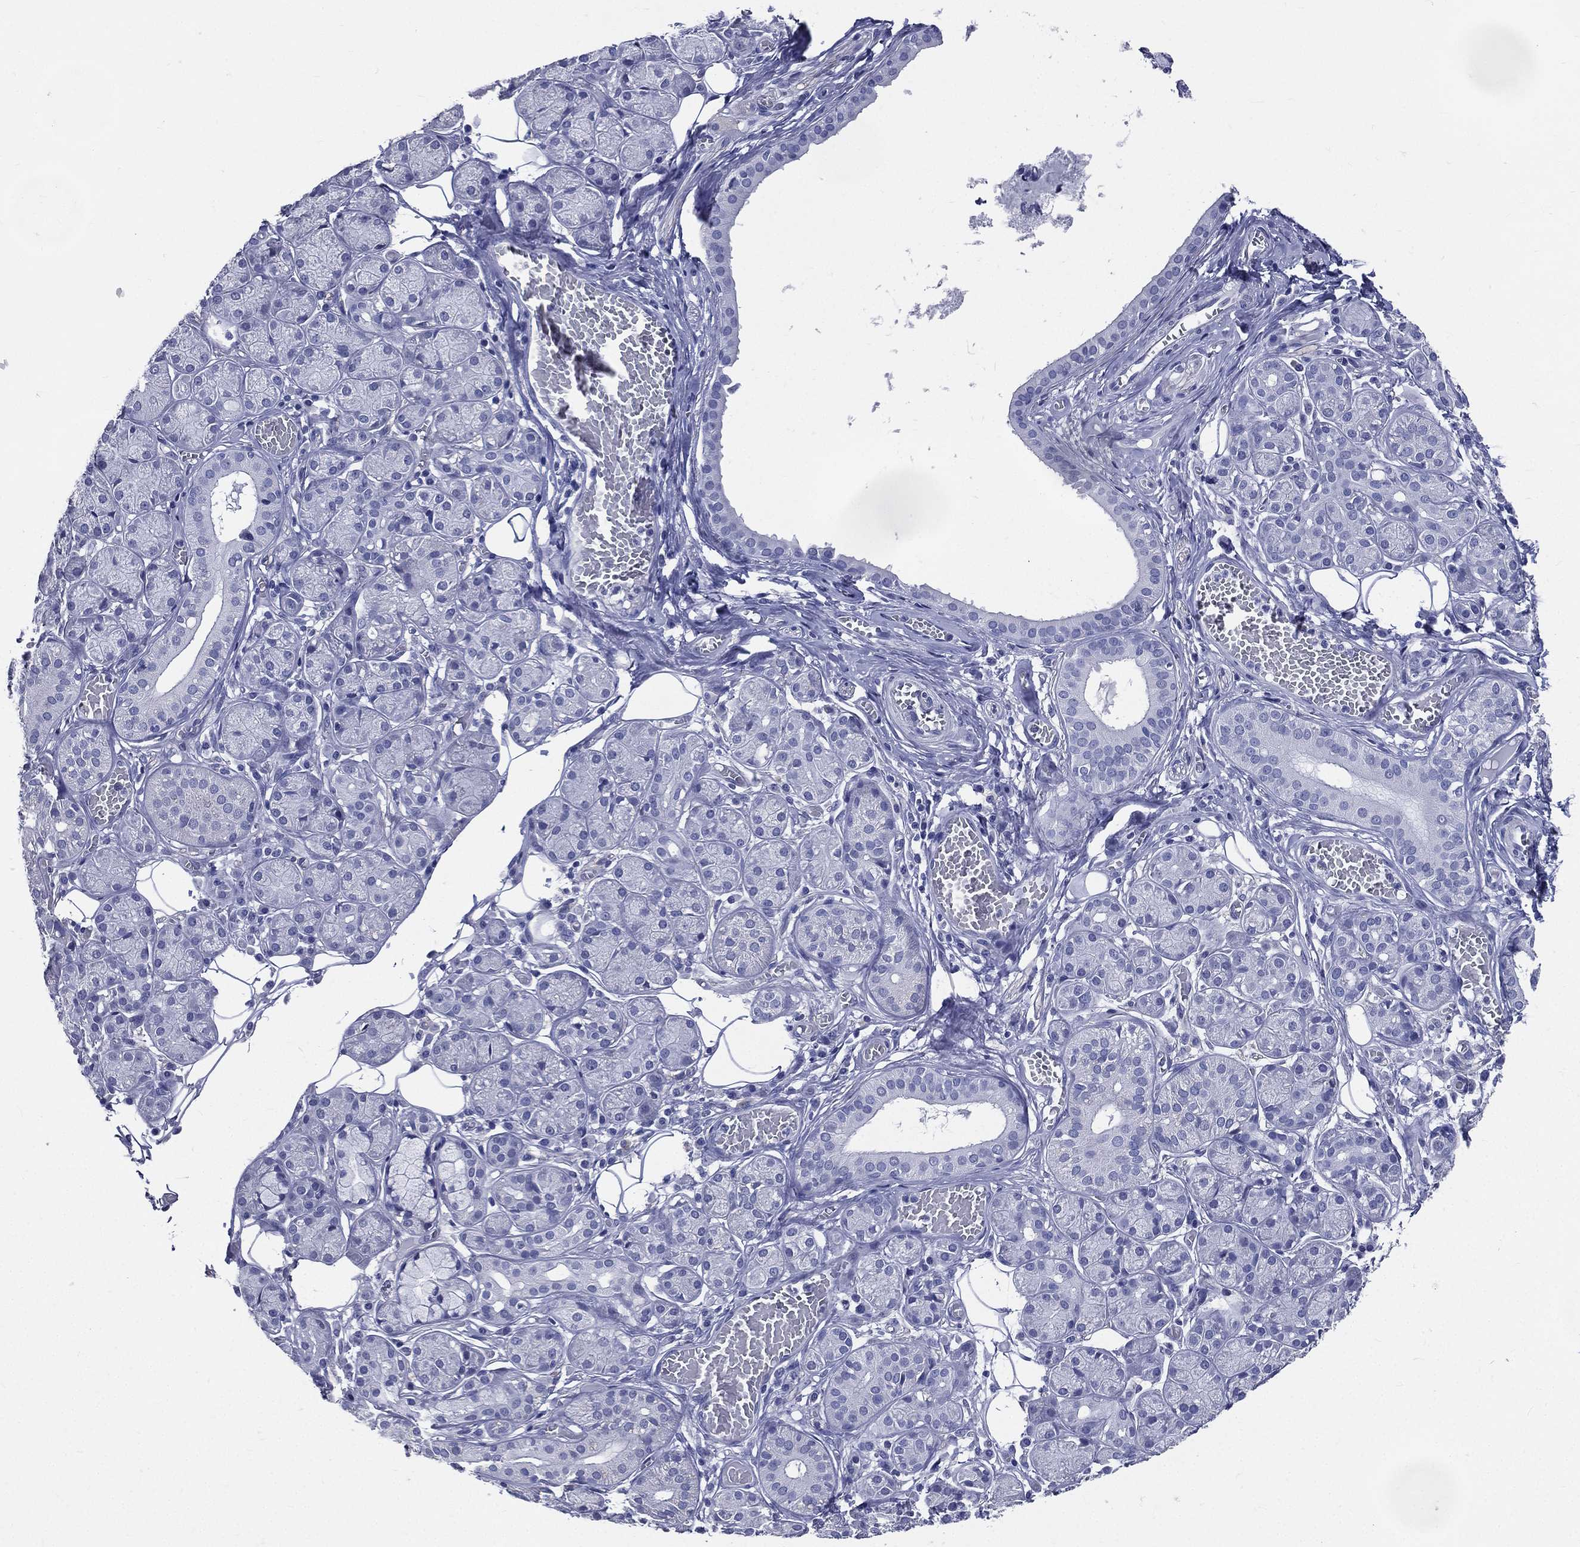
{"staining": {"intensity": "negative", "quantity": "none", "location": "none"}, "tissue": "salivary gland", "cell_type": "Glandular cells", "image_type": "normal", "snomed": [{"axis": "morphology", "description": "Normal tissue, NOS"}, {"axis": "topography", "description": "Salivary gland"}, {"axis": "topography", "description": "Peripheral nerve tissue"}], "caption": "This photomicrograph is of benign salivary gland stained with immunohistochemistry (IHC) to label a protein in brown with the nuclei are counter-stained blue. There is no positivity in glandular cells. The staining was performed using DAB (3,3'-diaminobenzidine) to visualize the protein expression in brown, while the nuclei were stained in blue with hematoxylin (Magnification: 20x).", "gene": "DPYS", "patient": {"sex": "male", "age": 71}}